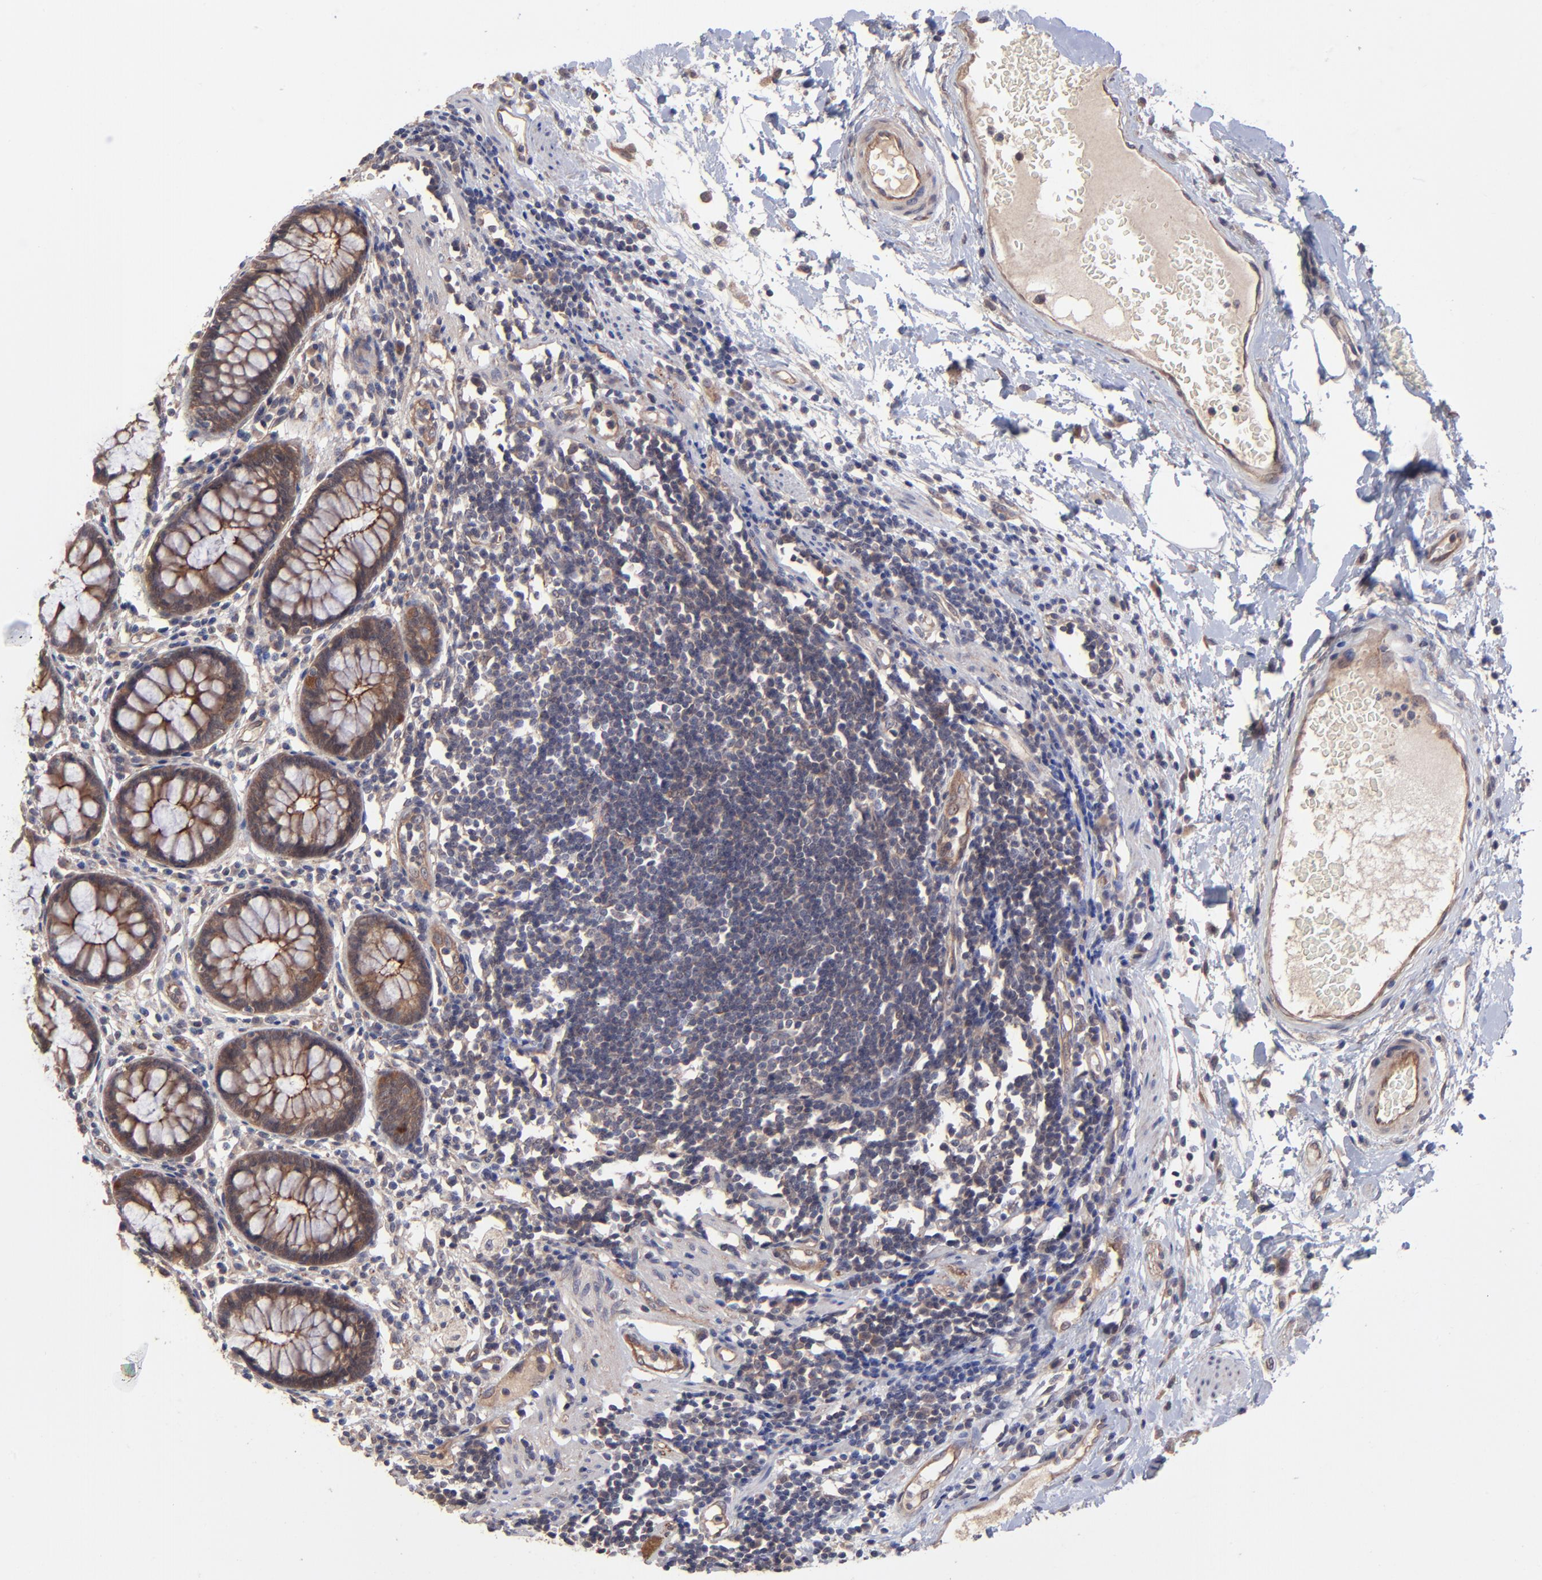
{"staining": {"intensity": "strong", "quantity": ">75%", "location": "cytoplasmic/membranous"}, "tissue": "rectum", "cell_type": "Glandular cells", "image_type": "normal", "snomed": [{"axis": "morphology", "description": "Normal tissue, NOS"}, {"axis": "topography", "description": "Rectum"}], "caption": "A brown stain labels strong cytoplasmic/membranous positivity of a protein in glandular cells of benign rectum.", "gene": "ZNF780A", "patient": {"sex": "female", "age": 66}}